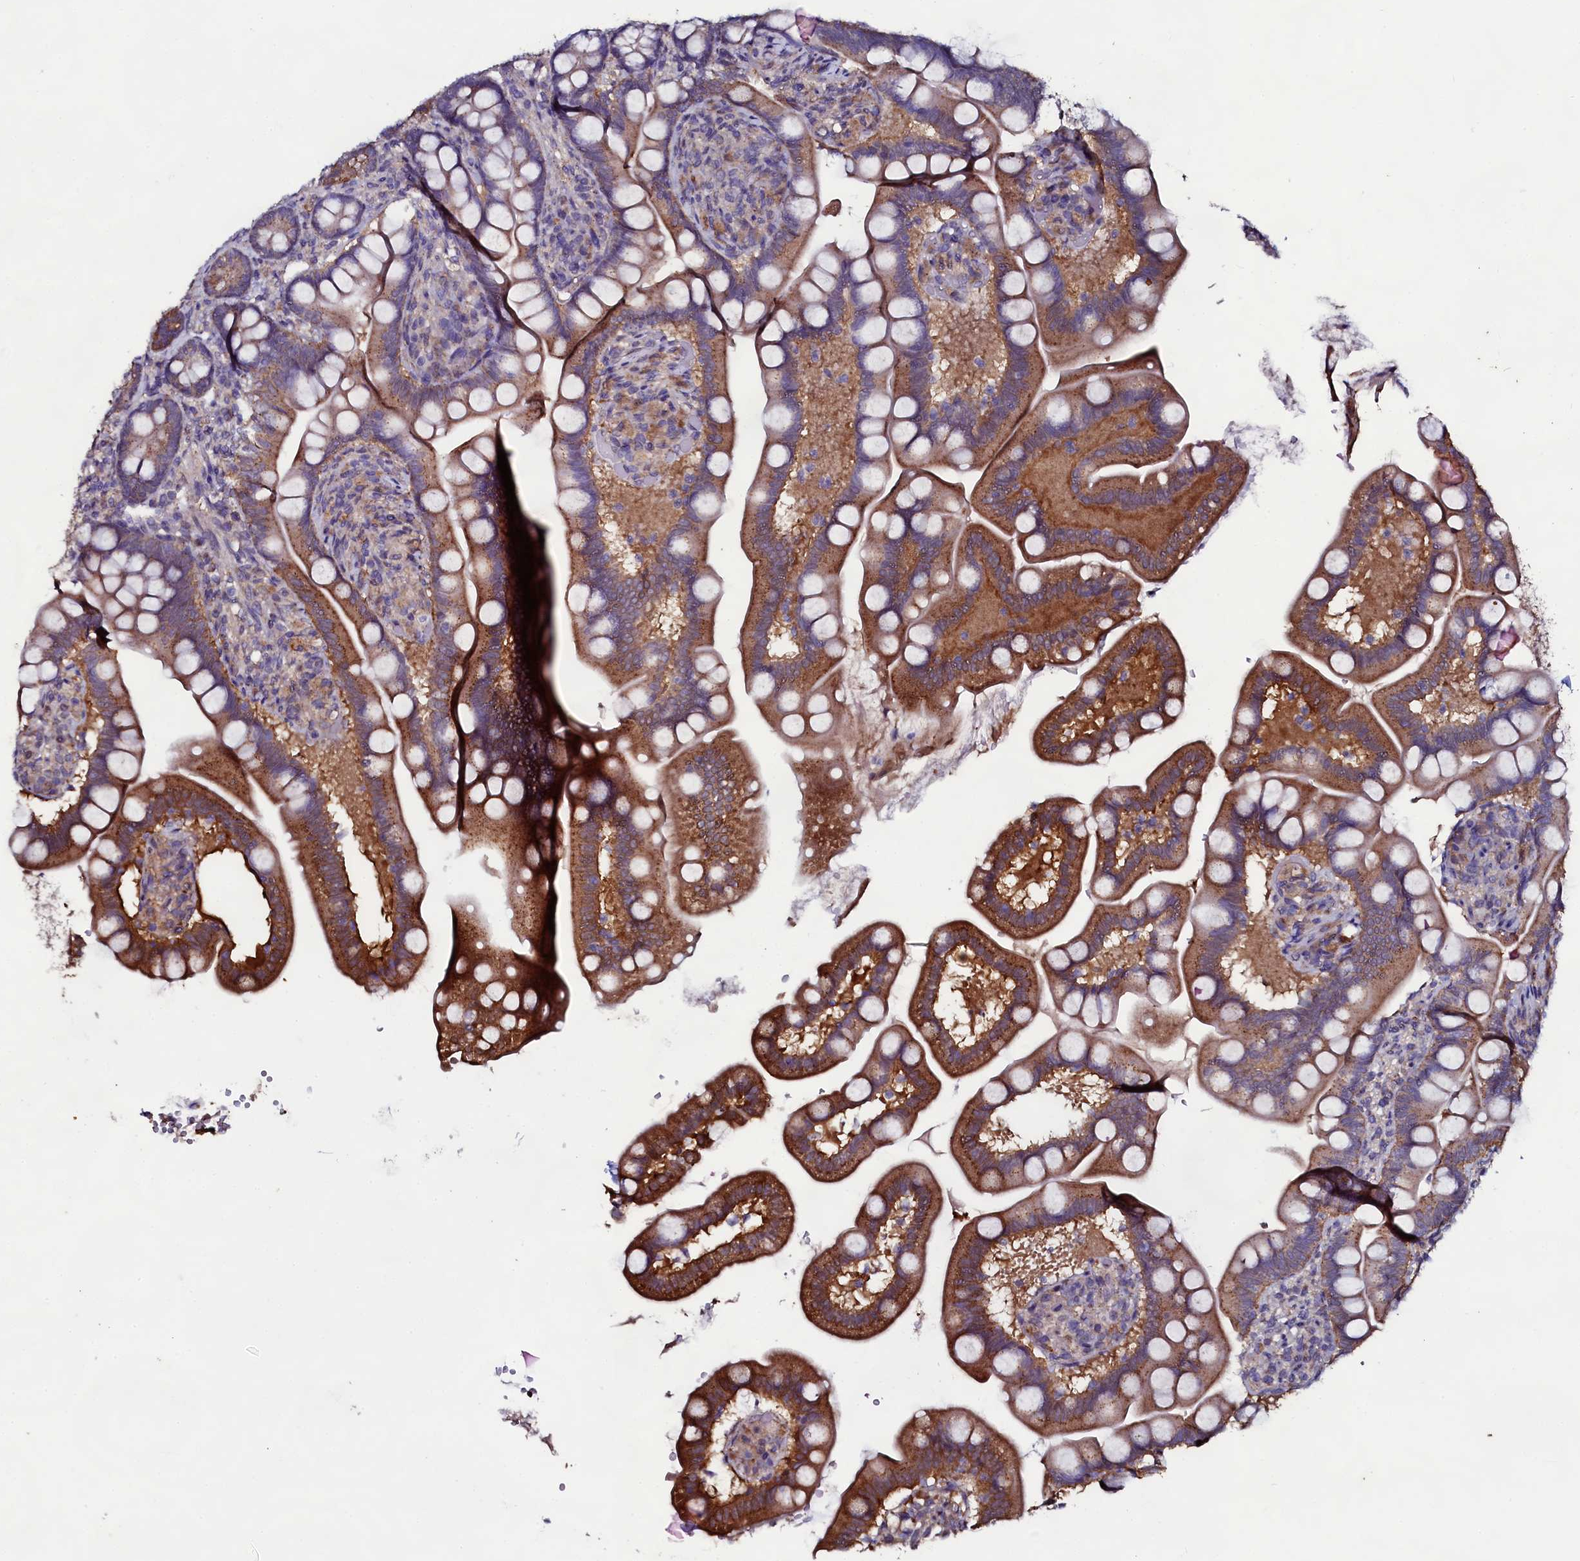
{"staining": {"intensity": "strong", "quantity": "25%-75%", "location": "cytoplasmic/membranous"}, "tissue": "small intestine", "cell_type": "Glandular cells", "image_type": "normal", "snomed": [{"axis": "morphology", "description": "Normal tissue, NOS"}, {"axis": "topography", "description": "Small intestine"}], "caption": "The image demonstrates immunohistochemical staining of benign small intestine. There is strong cytoplasmic/membranous expression is appreciated in approximately 25%-75% of glandular cells. (Stains: DAB in brown, nuclei in blue, Microscopy: brightfield microscopy at high magnification).", "gene": "USPL1", "patient": {"sex": "female", "age": 64}}